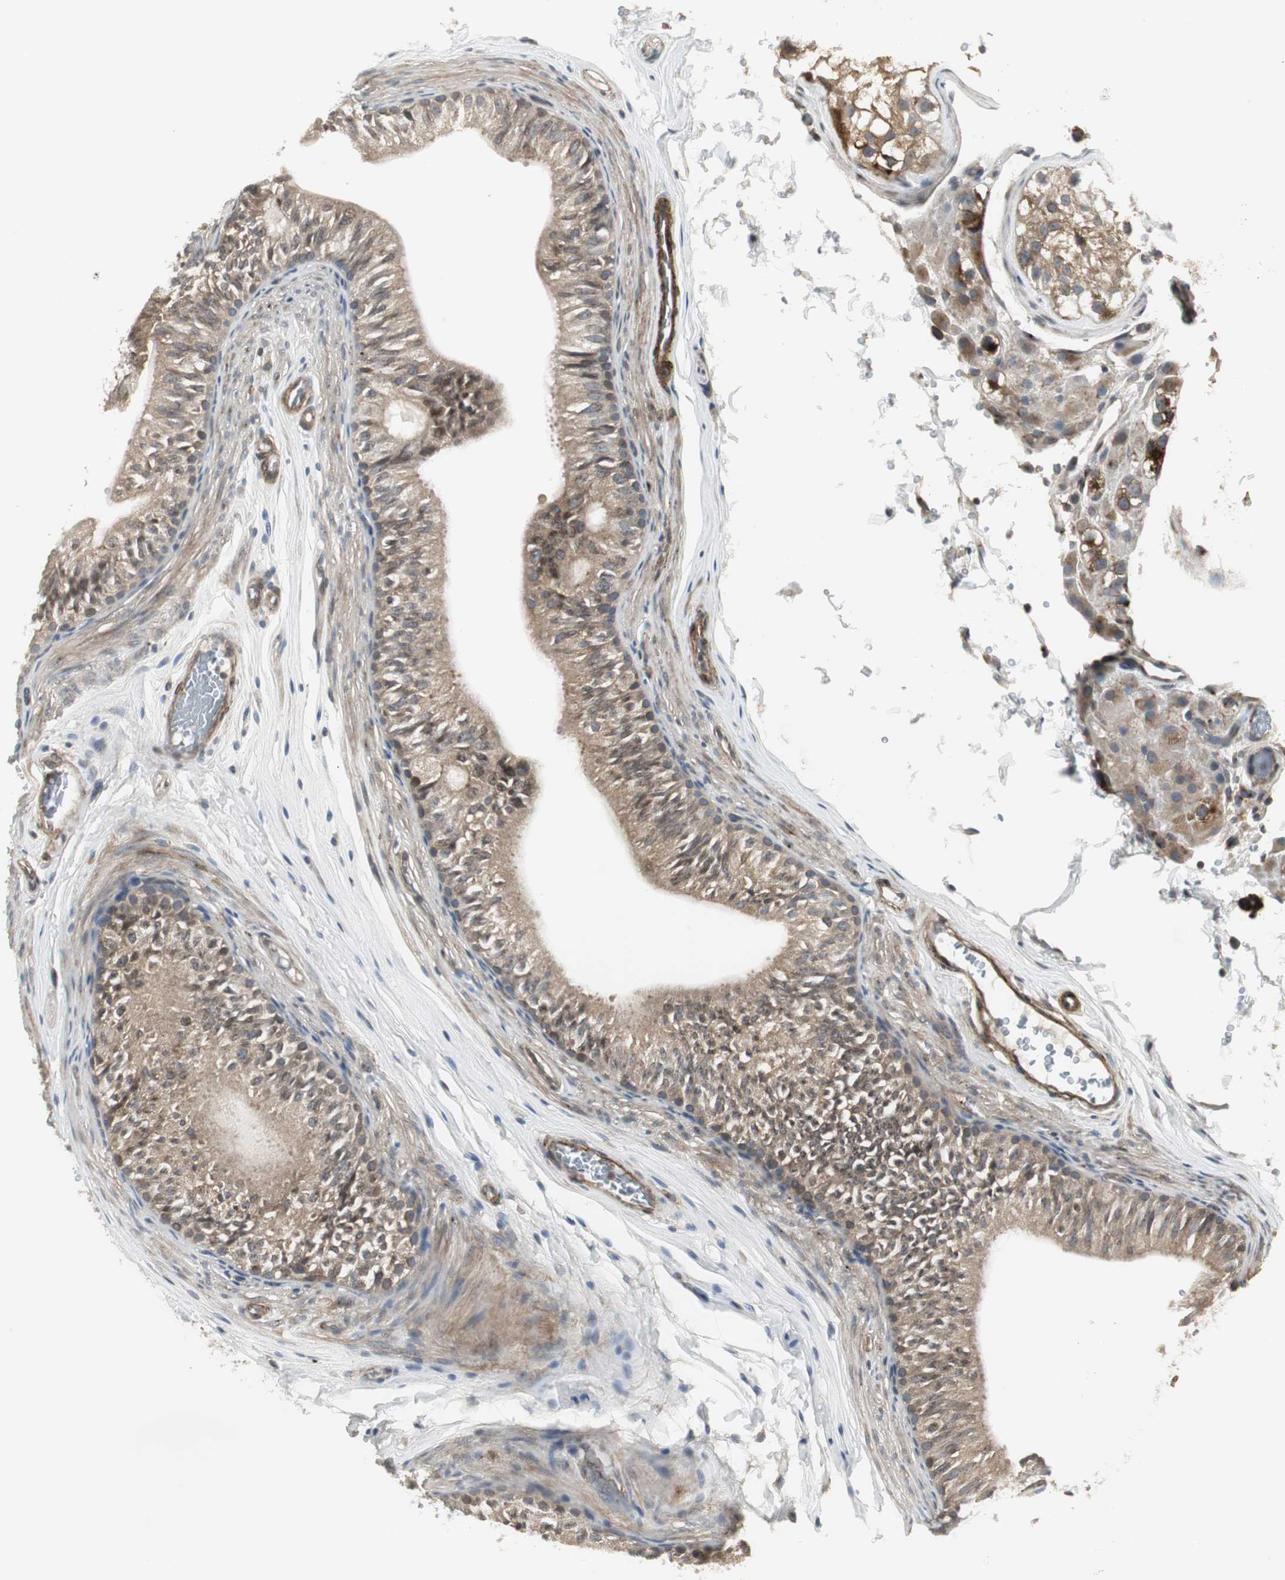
{"staining": {"intensity": "moderate", "quantity": "25%-75%", "location": "cytoplasmic/membranous"}, "tissue": "epididymis", "cell_type": "Glandular cells", "image_type": "normal", "snomed": [{"axis": "morphology", "description": "Normal tissue, NOS"}, {"axis": "topography", "description": "Testis"}, {"axis": "topography", "description": "Epididymis"}], "caption": "High-power microscopy captured an IHC histopathology image of unremarkable epididymis, revealing moderate cytoplasmic/membranous positivity in approximately 25%-75% of glandular cells. Using DAB (brown) and hematoxylin (blue) stains, captured at high magnification using brightfield microscopy.", "gene": "SCYL3", "patient": {"sex": "male", "age": 36}}